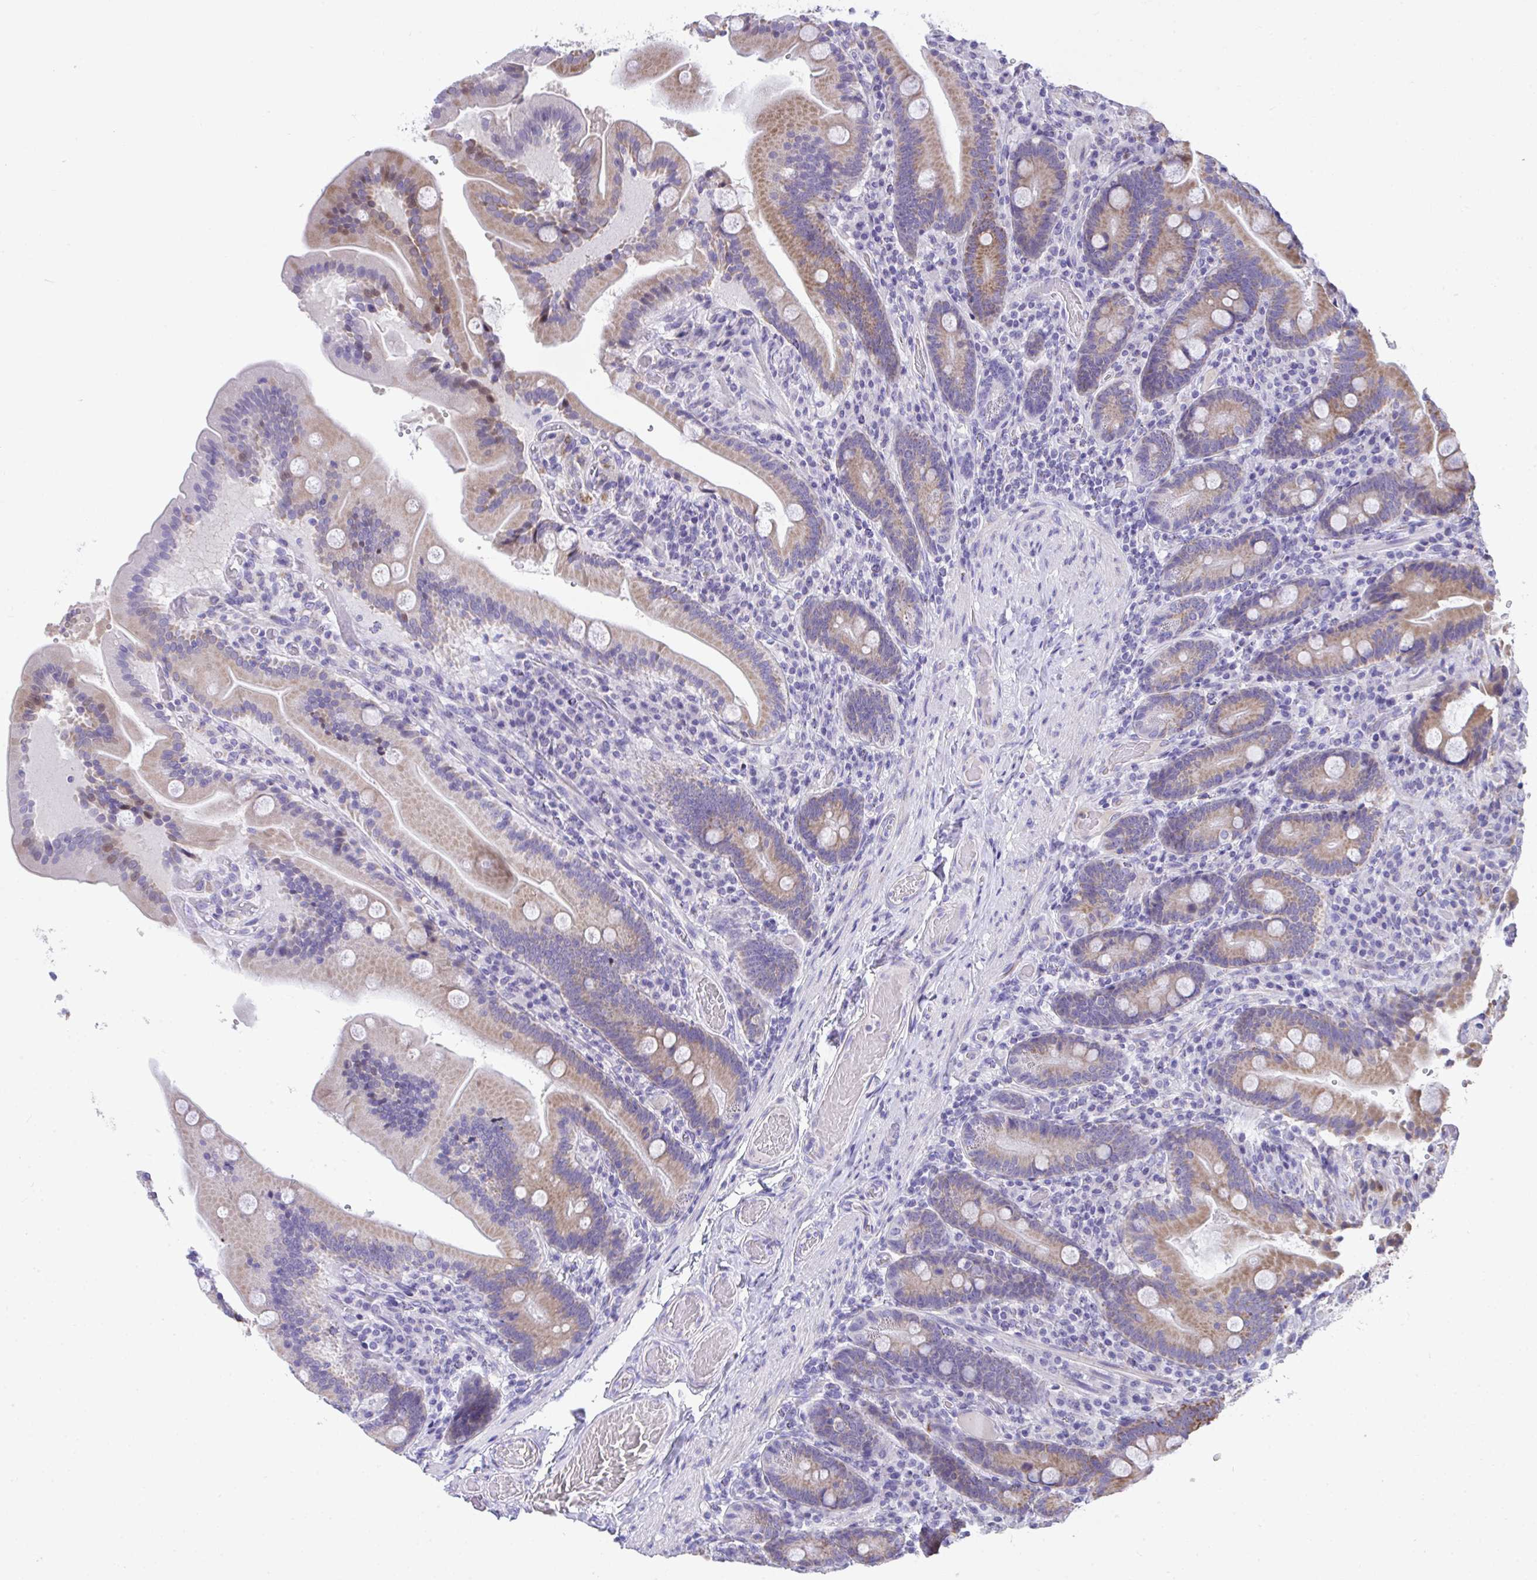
{"staining": {"intensity": "moderate", "quantity": "25%-75%", "location": "cytoplasmic/membranous"}, "tissue": "duodenum", "cell_type": "Glandular cells", "image_type": "normal", "snomed": [{"axis": "morphology", "description": "Normal tissue, NOS"}, {"axis": "topography", "description": "Duodenum"}], "caption": "Immunohistochemistry (DAB) staining of benign human duodenum exhibits moderate cytoplasmic/membranous protein staining in approximately 25%-75% of glandular cells.", "gene": "COA5", "patient": {"sex": "female", "age": 62}}